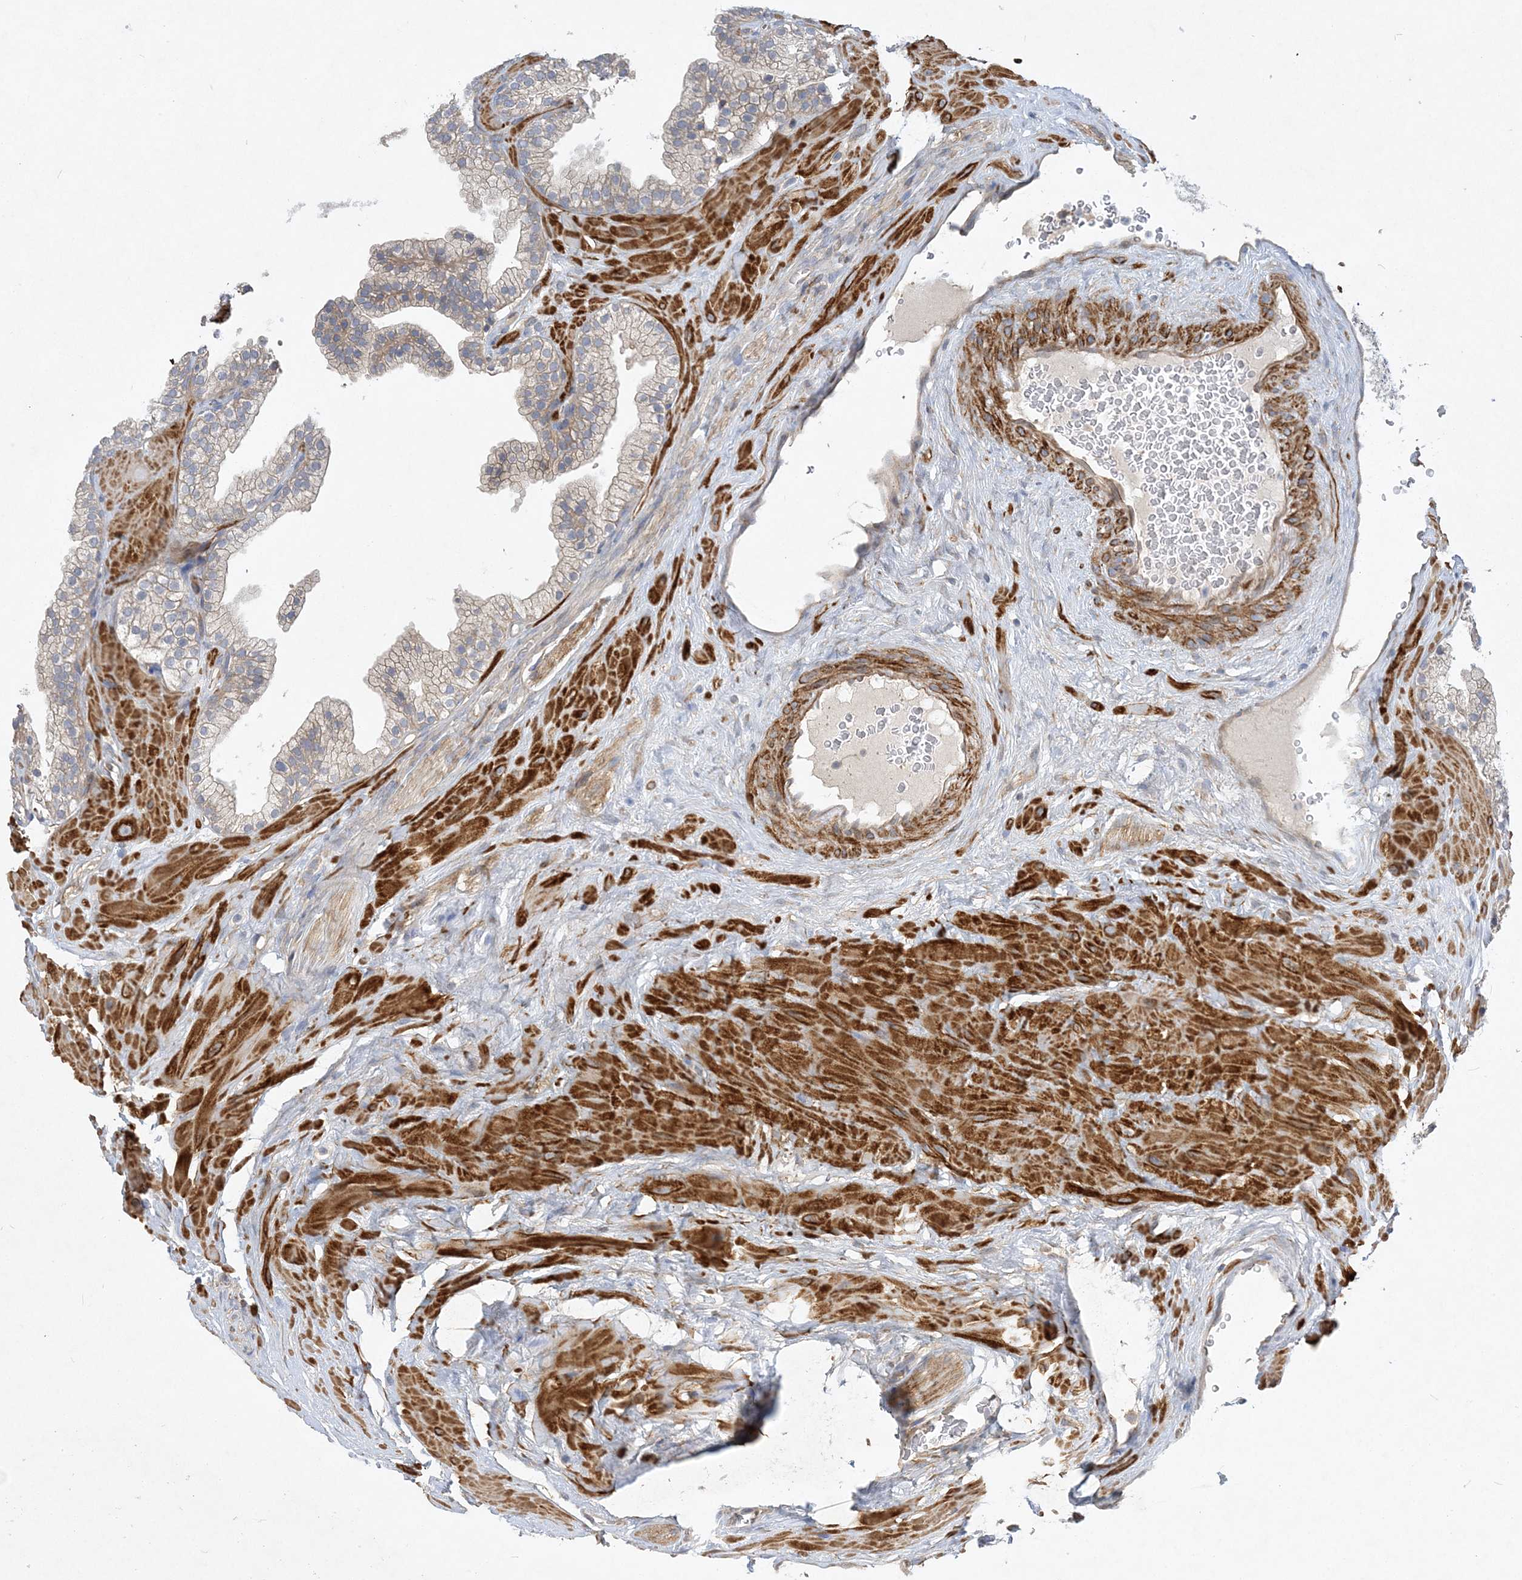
{"staining": {"intensity": "weak", "quantity": "<25%", "location": "cytoplasmic/membranous"}, "tissue": "prostate cancer", "cell_type": "Tumor cells", "image_type": "cancer", "snomed": [{"axis": "morphology", "description": "Adenocarcinoma, High grade"}, {"axis": "topography", "description": "Prostate"}], "caption": "Tumor cells are negative for brown protein staining in prostate cancer.", "gene": "MAP4K5", "patient": {"sex": "male", "age": 58}}